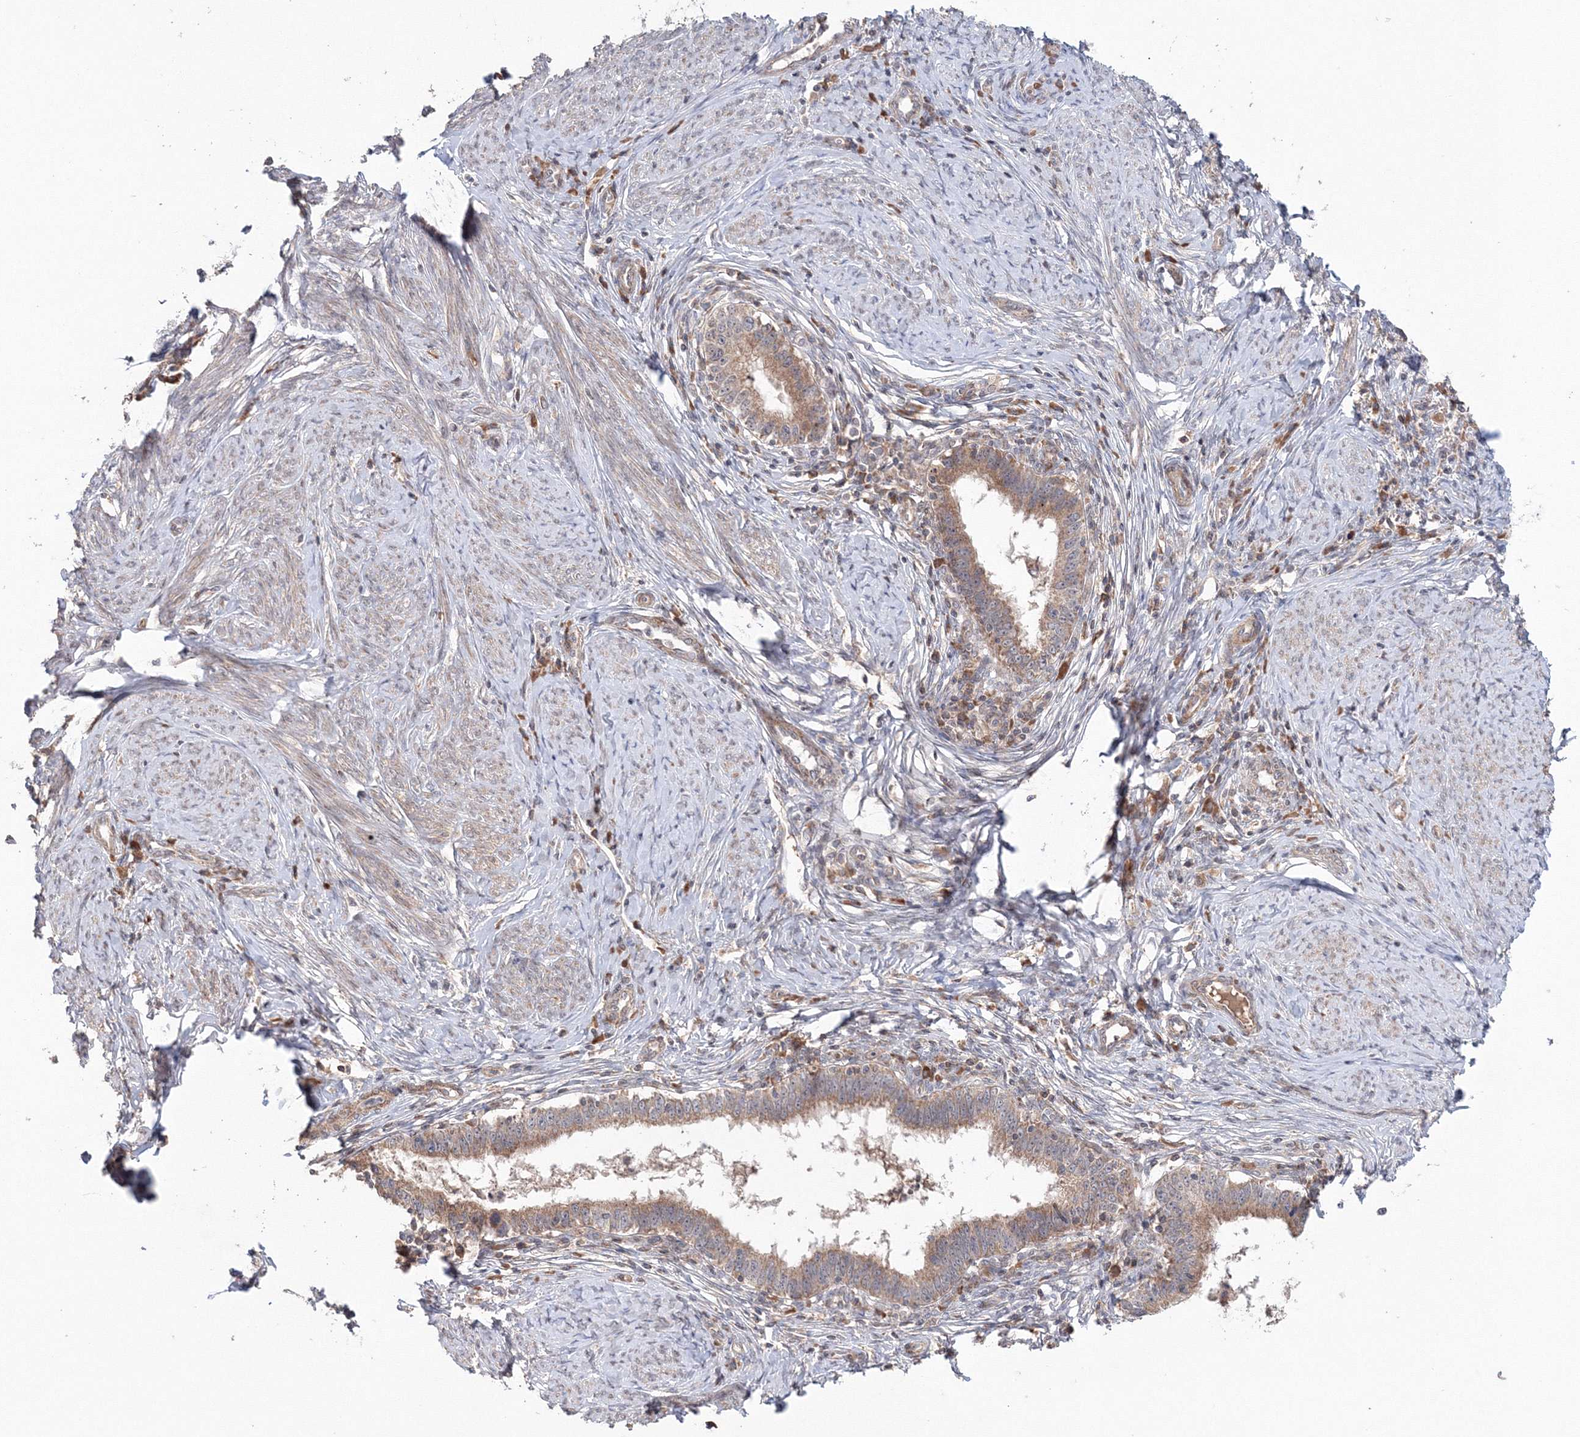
{"staining": {"intensity": "moderate", "quantity": ">75%", "location": "cytoplasmic/membranous"}, "tissue": "cervical cancer", "cell_type": "Tumor cells", "image_type": "cancer", "snomed": [{"axis": "morphology", "description": "Adenocarcinoma, NOS"}, {"axis": "topography", "description": "Cervix"}], "caption": "Cervical cancer (adenocarcinoma) stained with immunohistochemistry displays moderate cytoplasmic/membranous expression in about >75% of tumor cells.", "gene": "NOA1", "patient": {"sex": "female", "age": 36}}